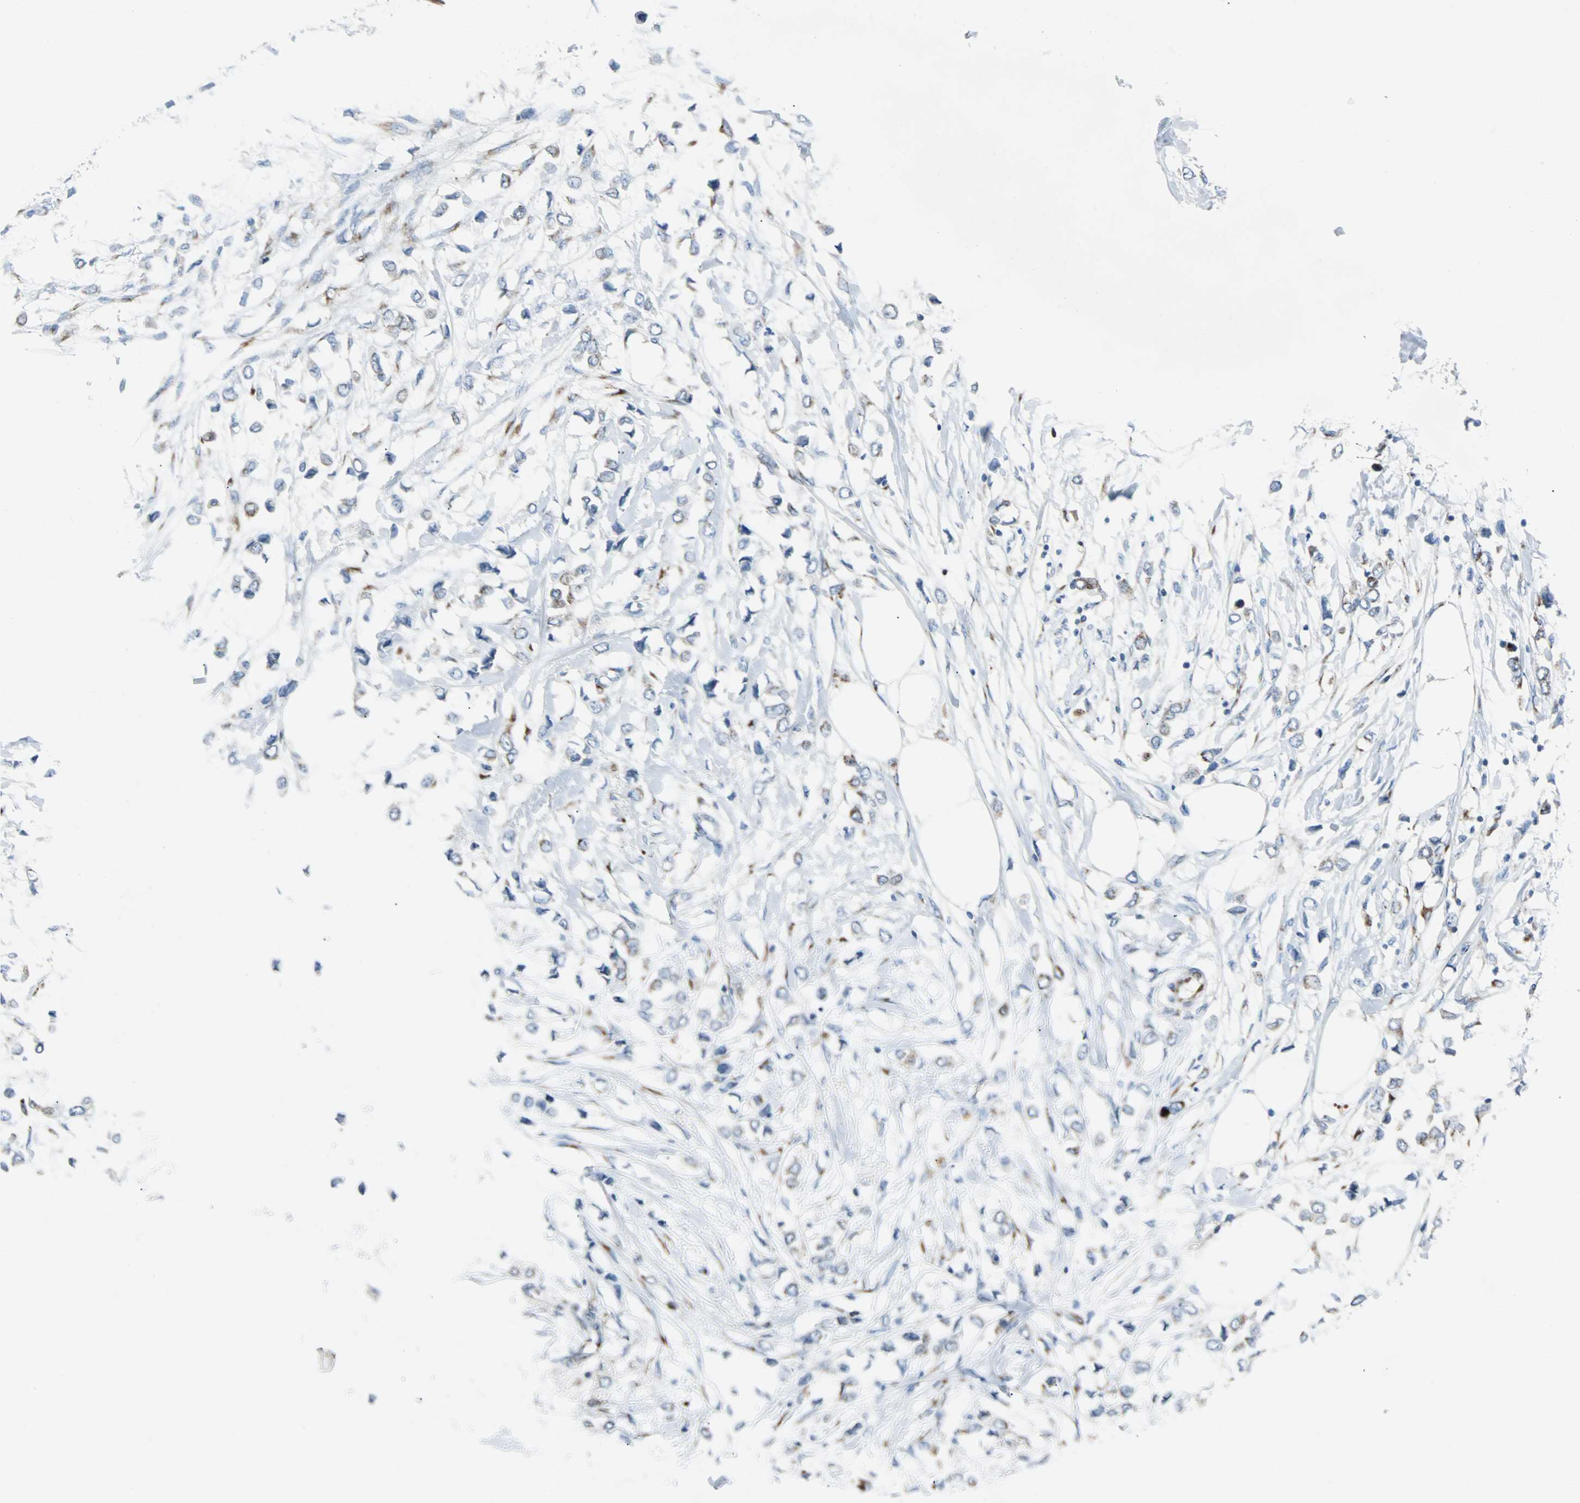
{"staining": {"intensity": "moderate", "quantity": "<25%", "location": "cytoplasmic/membranous"}, "tissue": "breast cancer", "cell_type": "Tumor cells", "image_type": "cancer", "snomed": [{"axis": "morphology", "description": "Lobular carcinoma"}, {"axis": "topography", "description": "Breast"}], "caption": "Immunohistochemical staining of breast cancer reveals low levels of moderate cytoplasmic/membranous expression in approximately <25% of tumor cells. Nuclei are stained in blue.", "gene": "BBC3", "patient": {"sex": "female", "age": 51}}